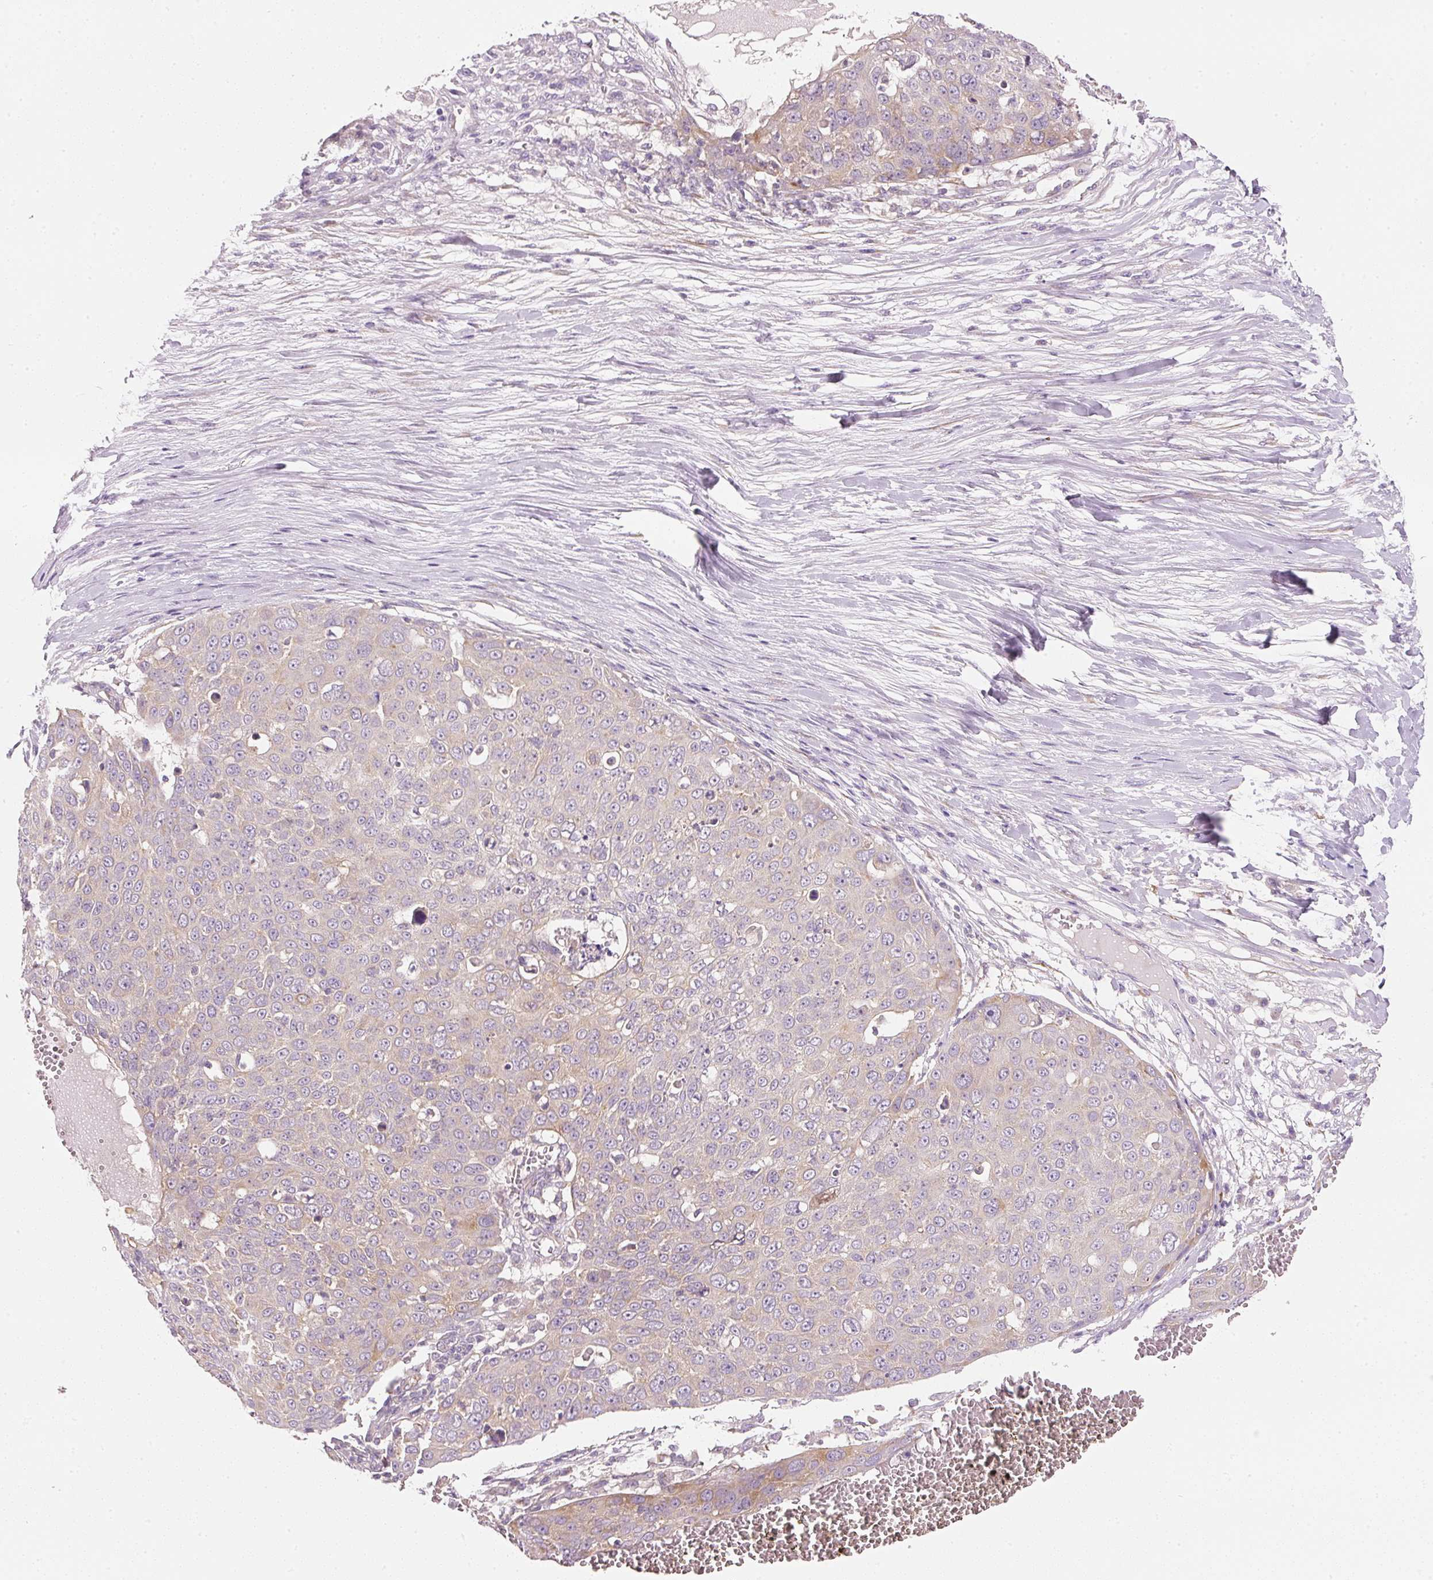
{"staining": {"intensity": "weak", "quantity": "25%-75%", "location": "cytoplasmic/membranous"}, "tissue": "skin cancer", "cell_type": "Tumor cells", "image_type": "cancer", "snomed": [{"axis": "morphology", "description": "Squamous cell carcinoma, NOS"}, {"axis": "topography", "description": "Skin"}], "caption": "IHC of skin squamous cell carcinoma displays low levels of weak cytoplasmic/membranous expression in approximately 25%-75% of tumor cells. (Stains: DAB in brown, nuclei in blue, Microscopy: brightfield microscopy at high magnification).", "gene": "RNF167", "patient": {"sex": "male", "age": 71}}